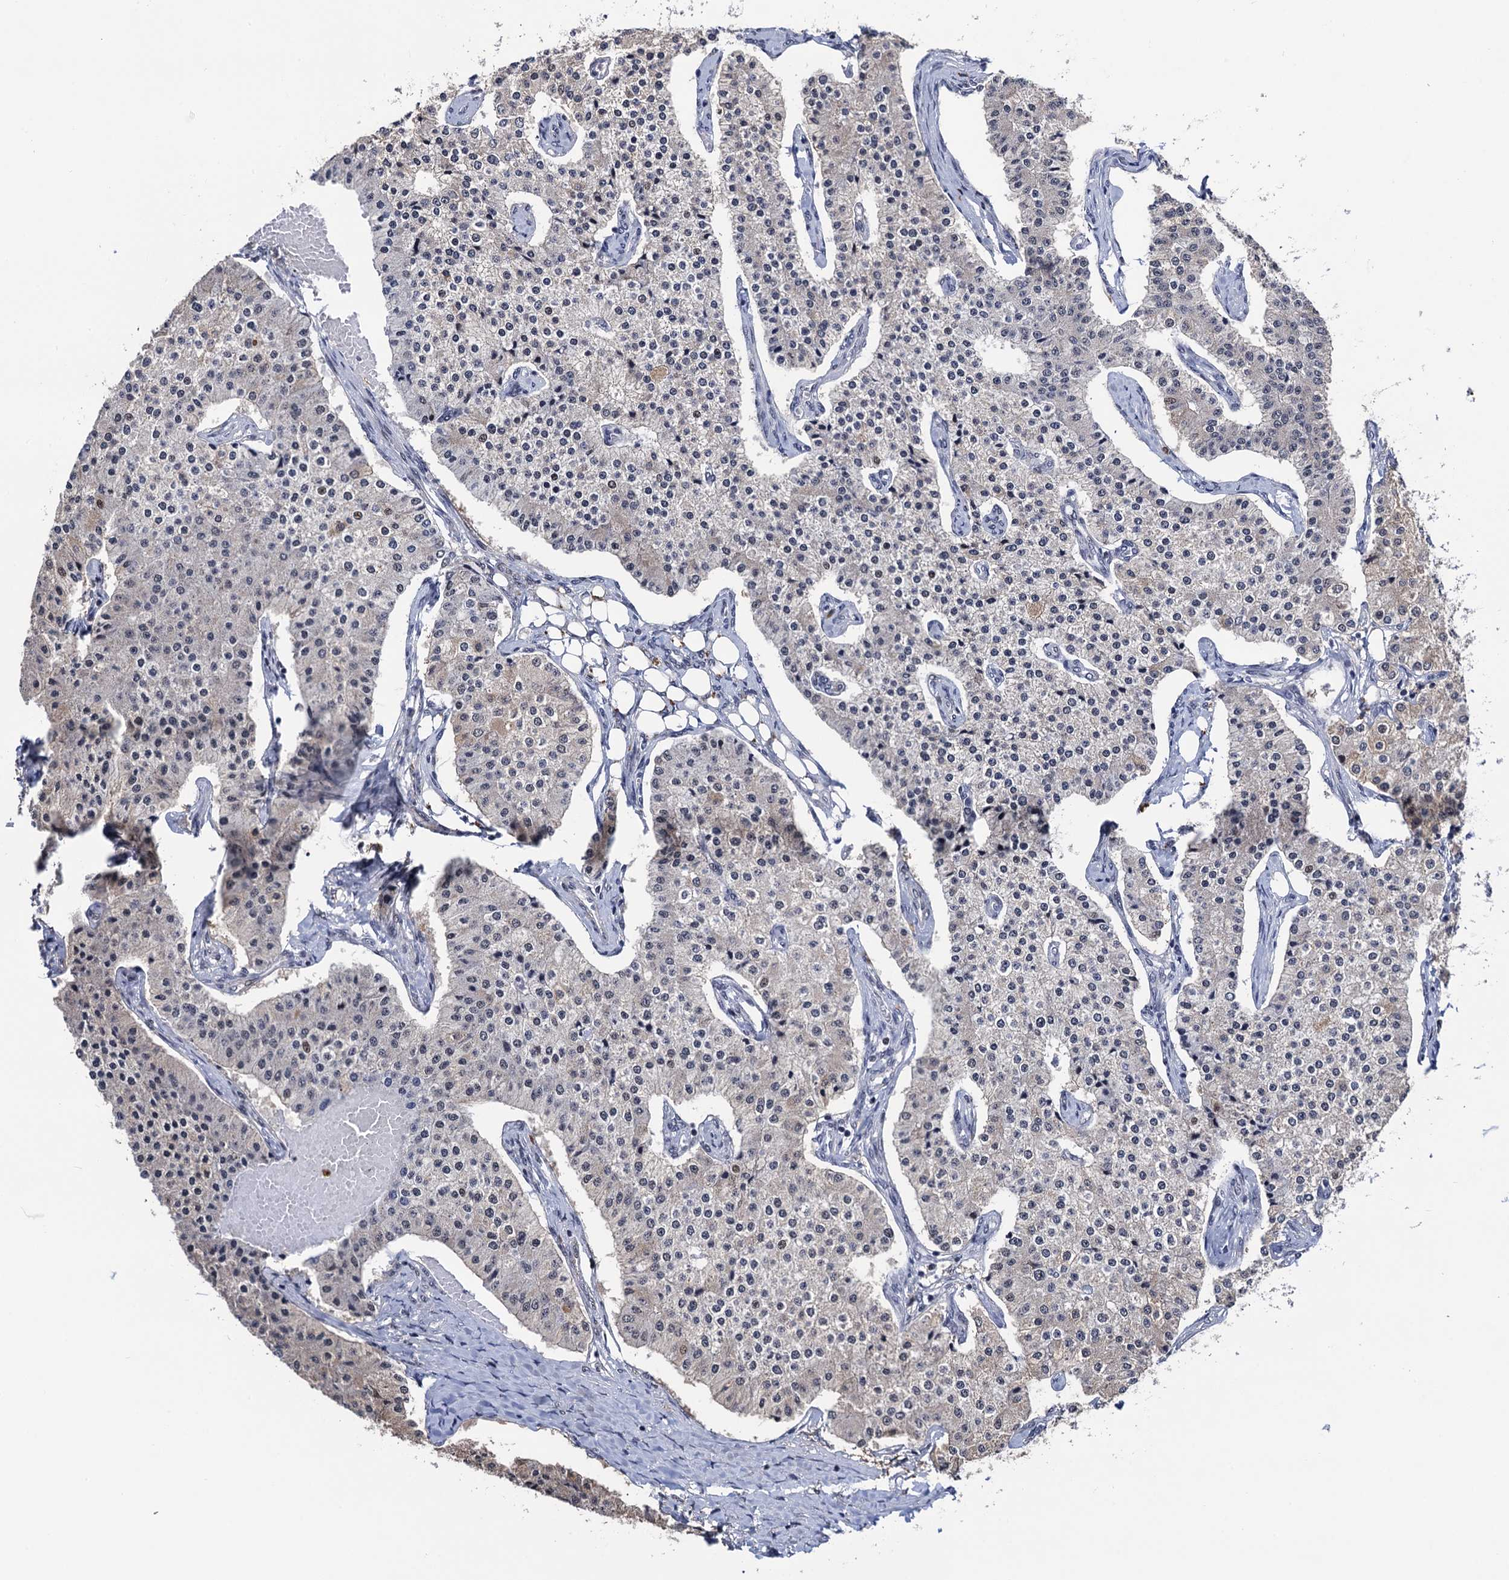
{"staining": {"intensity": "weak", "quantity": "25%-75%", "location": "cytoplasmic/membranous,nuclear"}, "tissue": "carcinoid", "cell_type": "Tumor cells", "image_type": "cancer", "snomed": [{"axis": "morphology", "description": "Carcinoid, malignant, NOS"}, {"axis": "topography", "description": "Colon"}], "caption": "Malignant carcinoid was stained to show a protein in brown. There is low levels of weak cytoplasmic/membranous and nuclear expression in approximately 25%-75% of tumor cells.", "gene": "FAM222A", "patient": {"sex": "female", "age": 52}}